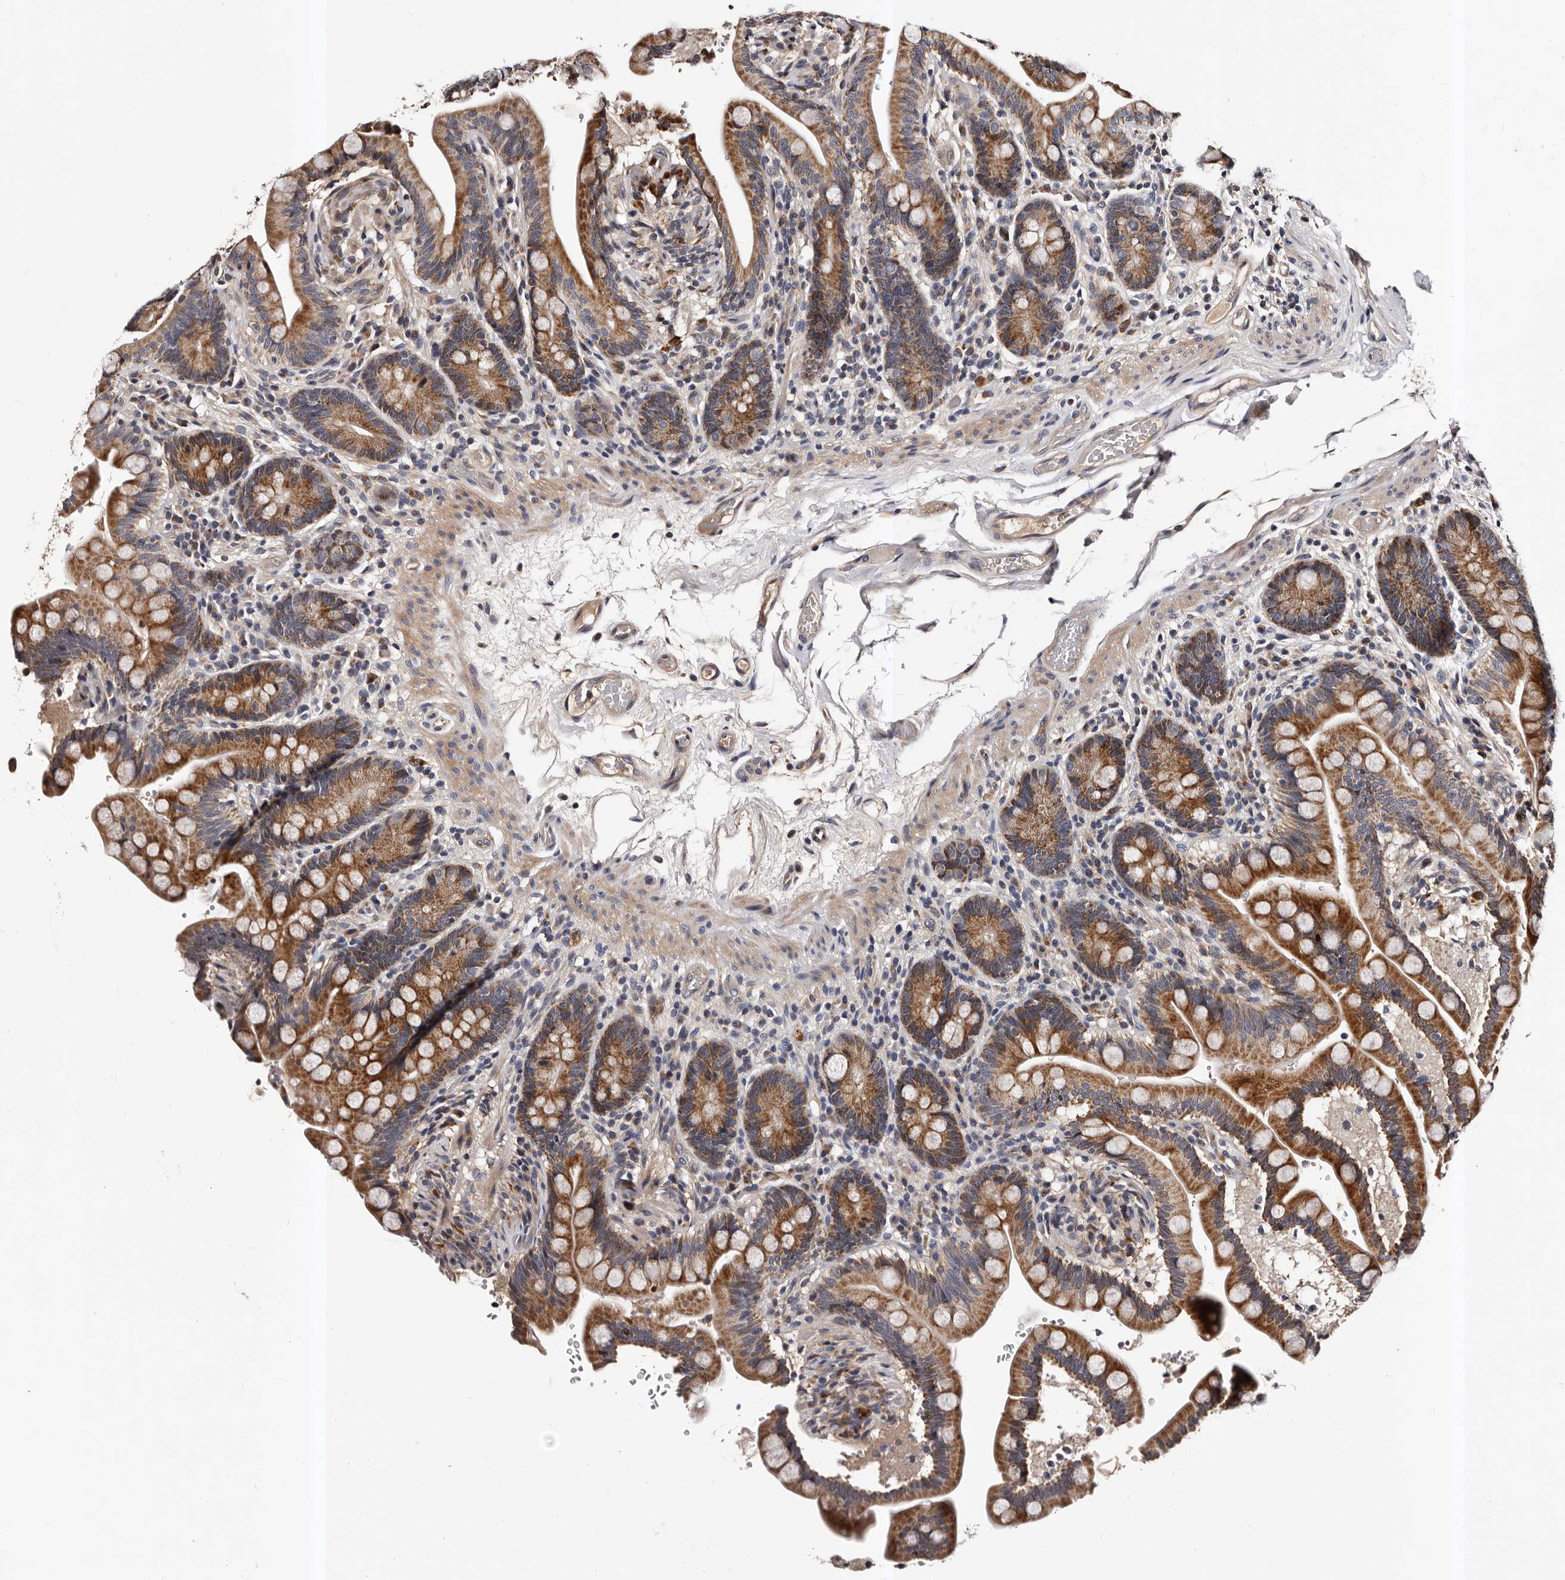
{"staining": {"intensity": "weak", "quantity": ">75%", "location": "cytoplasmic/membranous"}, "tissue": "colon", "cell_type": "Endothelial cells", "image_type": "normal", "snomed": [{"axis": "morphology", "description": "Normal tissue, NOS"}, {"axis": "topography", "description": "Smooth muscle"}, {"axis": "topography", "description": "Colon"}], "caption": "Protein expression analysis of benign colon demonstrates weak cytoplasmic/membranous expression in about >75% of endothelial cells.", "gene": "ADCK5", "patient": {"sex": "male", "age": 73}}